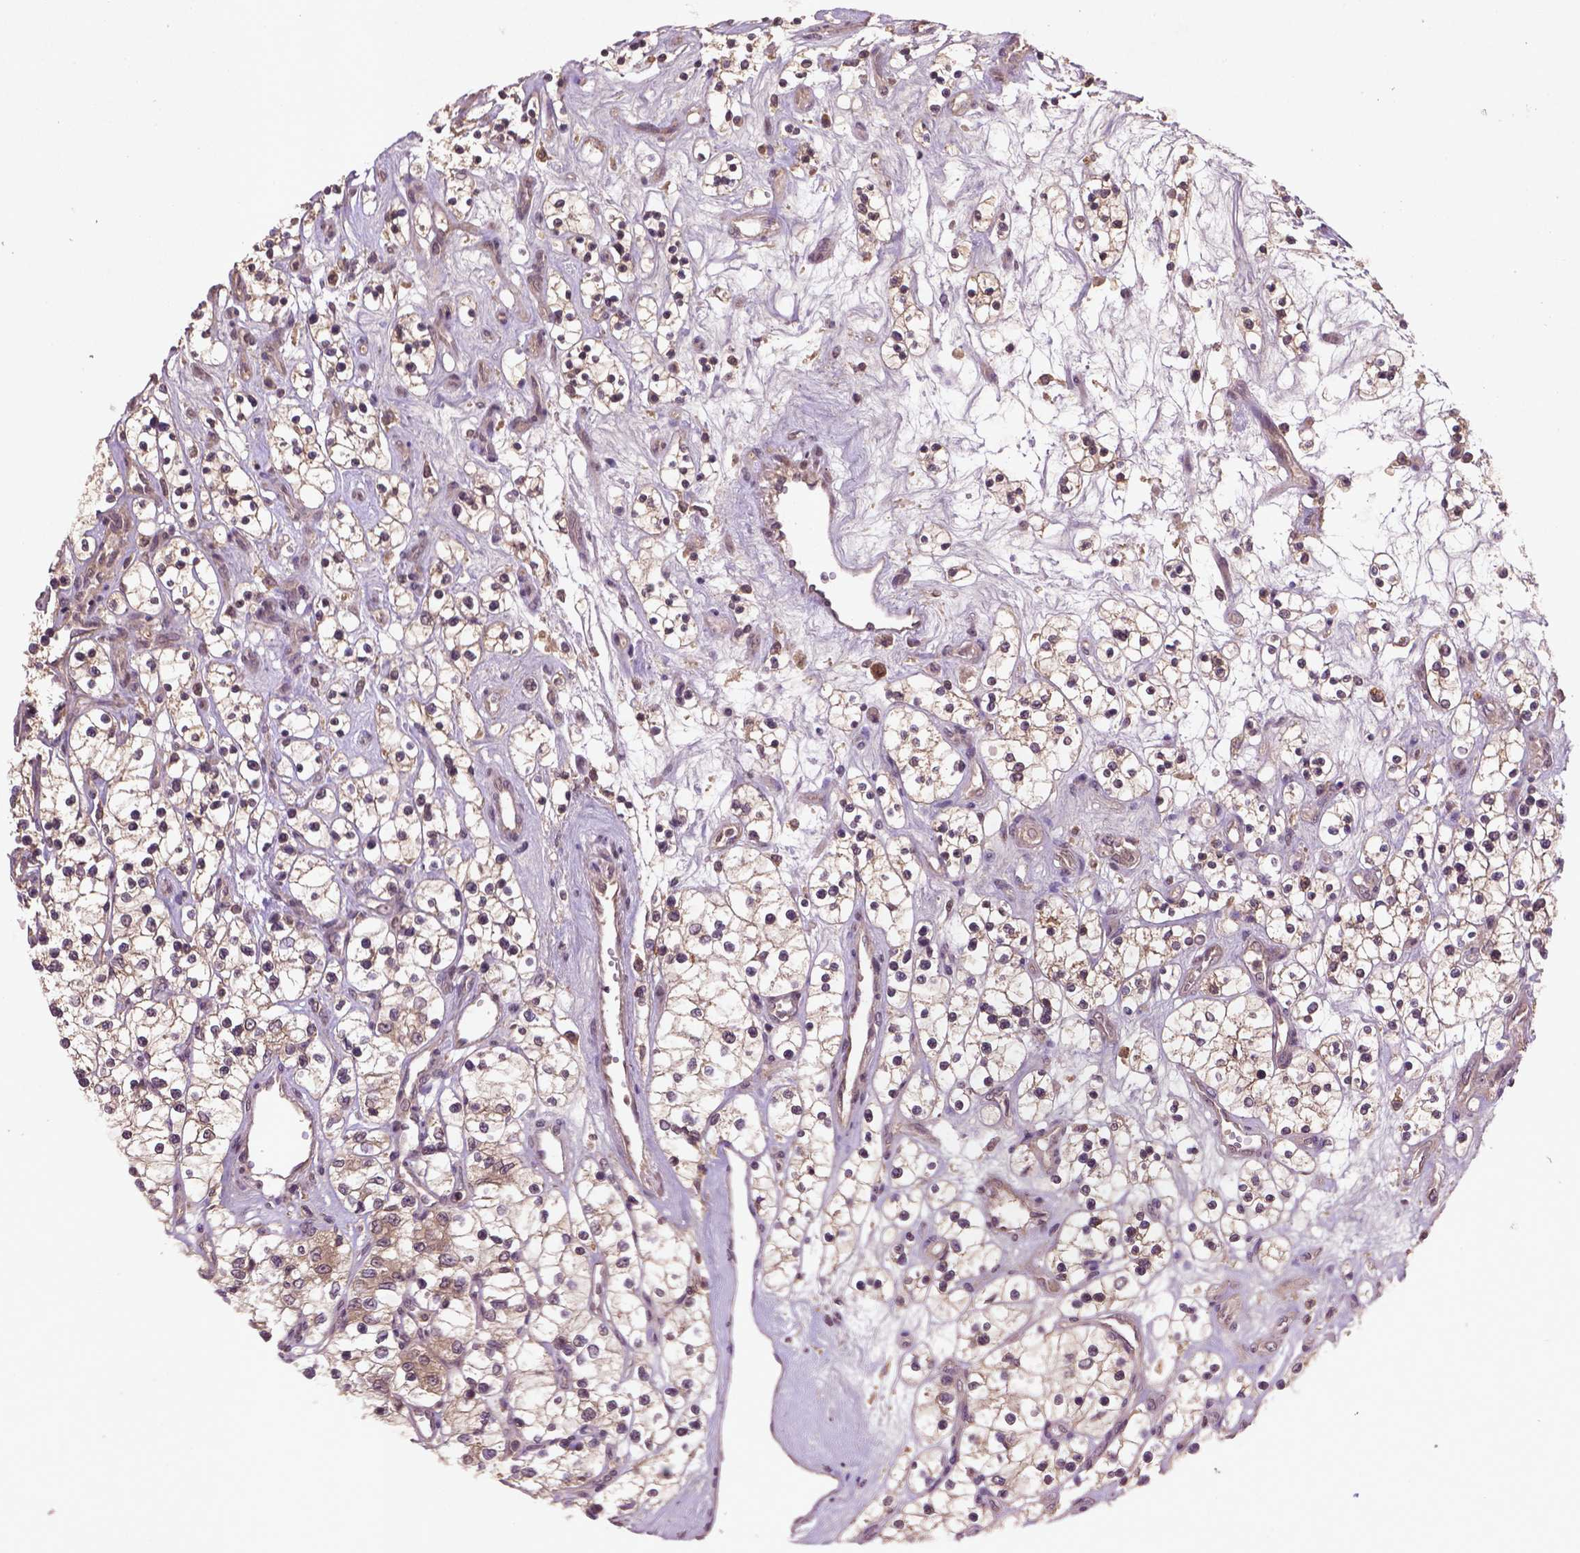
{"staining": {"intensity": "weak", "quantity": "25%-75%", "location": "cytoplasmic/membranous"}, "tissue": "renal cancer", "cell_type": "Tumor cells", "image_type": "cancer", "snomed": [{"axis": "morphology", "description": "Adenocarcinoma, NOS"}, {"axis": "topography", "description": "Kidney"}], "caption": "Renal cancer (adenocarcinoma) stained with immunohistochemistry displays weak cytoplasmic/membranous staining in about 25%-75% of tumor cells.", "gene": "NIPAL2", "patient": {"sex": "female", "age": 69}}